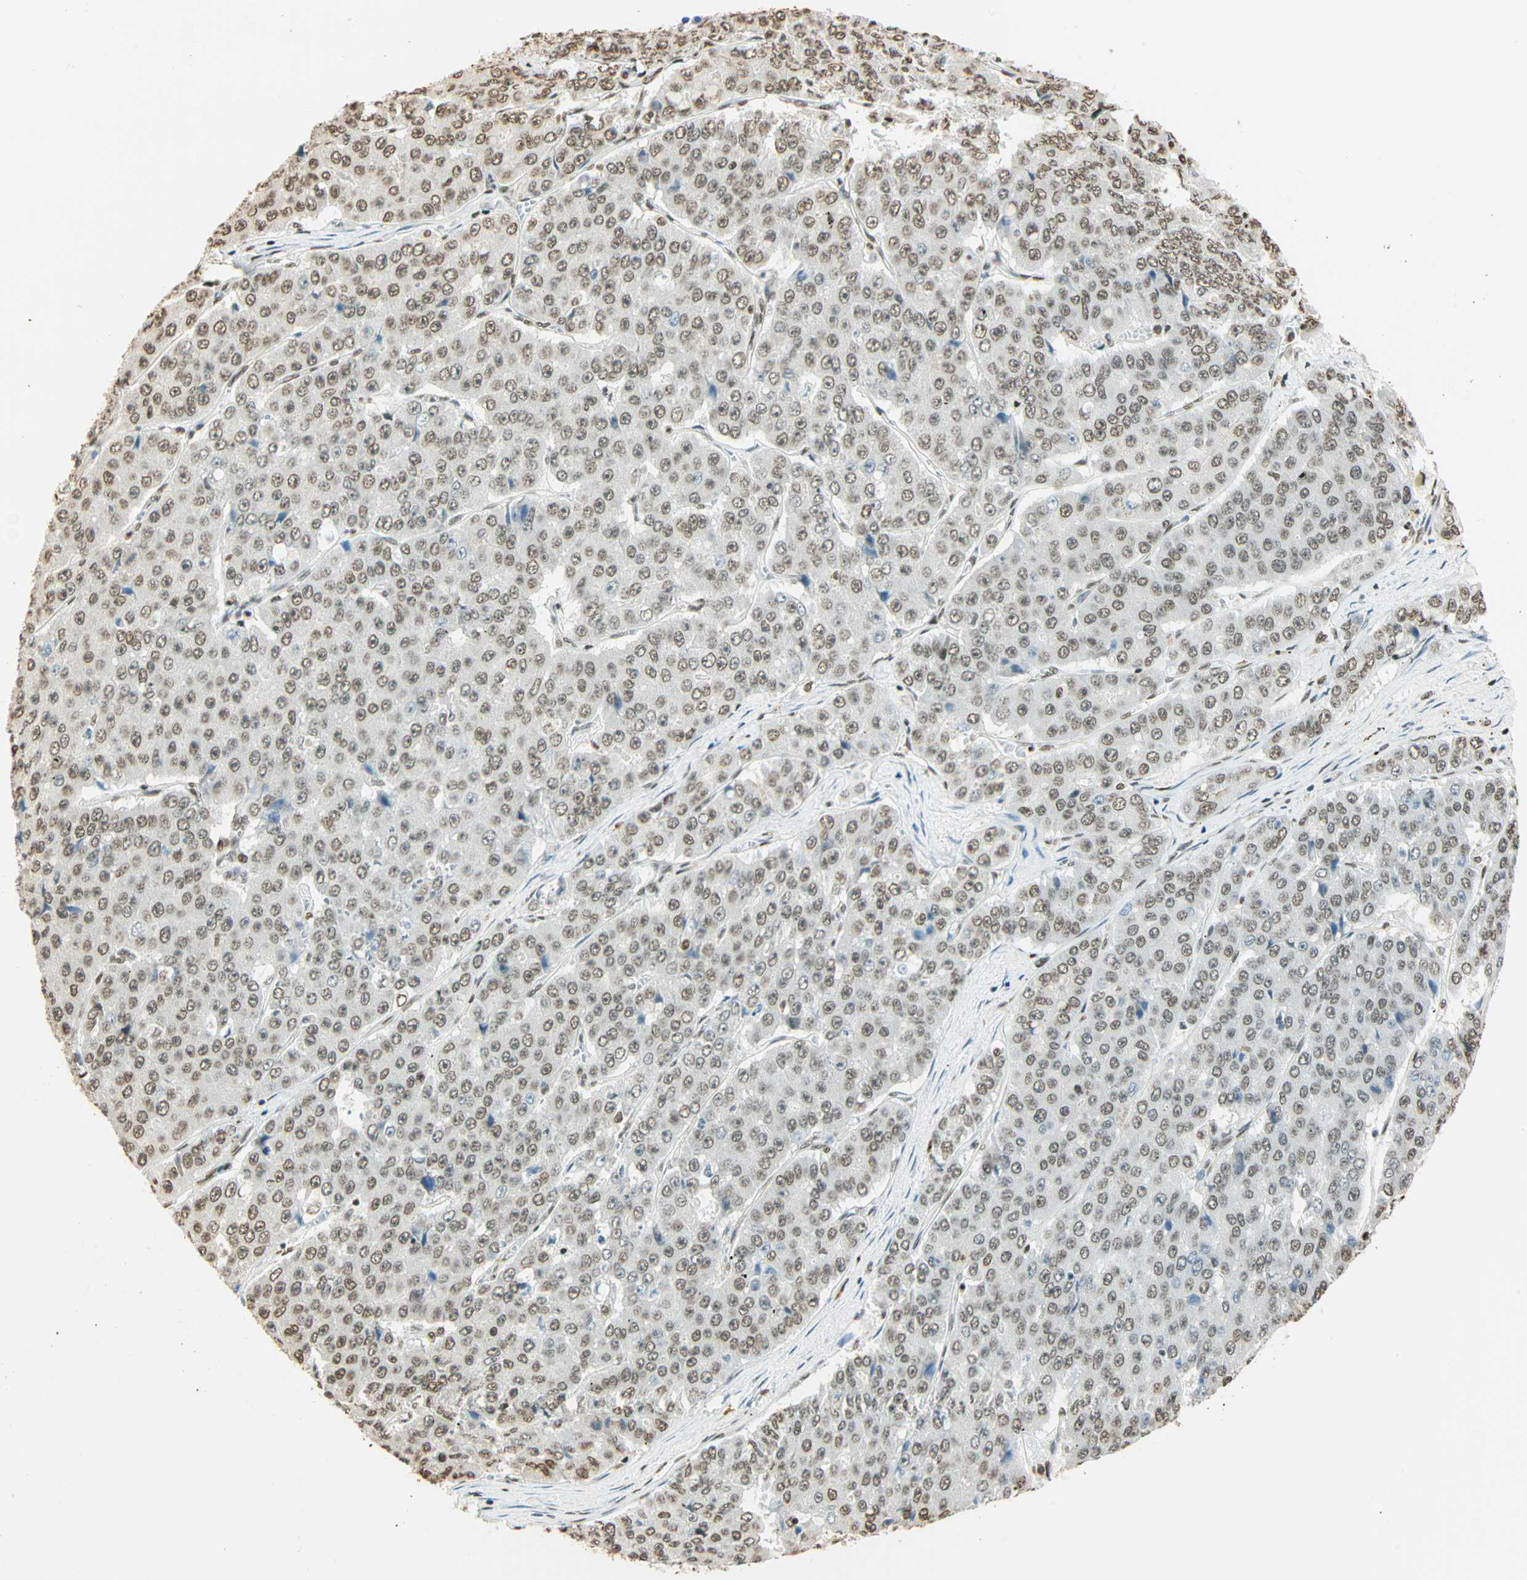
{"staining": {"intensity": "weak", "quantity": "<25%", "location": "nuclear"}, "tissue": "pancreatic cancer", "cell_type": "Tumor cells", "image_type": "cancer", "snomed": [{"axis": "morphology", "description": "Adenocarcinoma, NOS"}, {"axis": "topography", "description": "Pancreas"}], "caption": "Pancreatic adenocarcinoma was stained to show a protein in brown. There is no significant staining in tumor cells. Brightfield microscopy of immunohistochemistry (IHC) stained with DAB (3,3'-diaminobenzidine) (brown) and hematoxylin (blue), captured at high magnification.", "gene": "FANCG", "patient": {"sex": "male", "age": 50}}